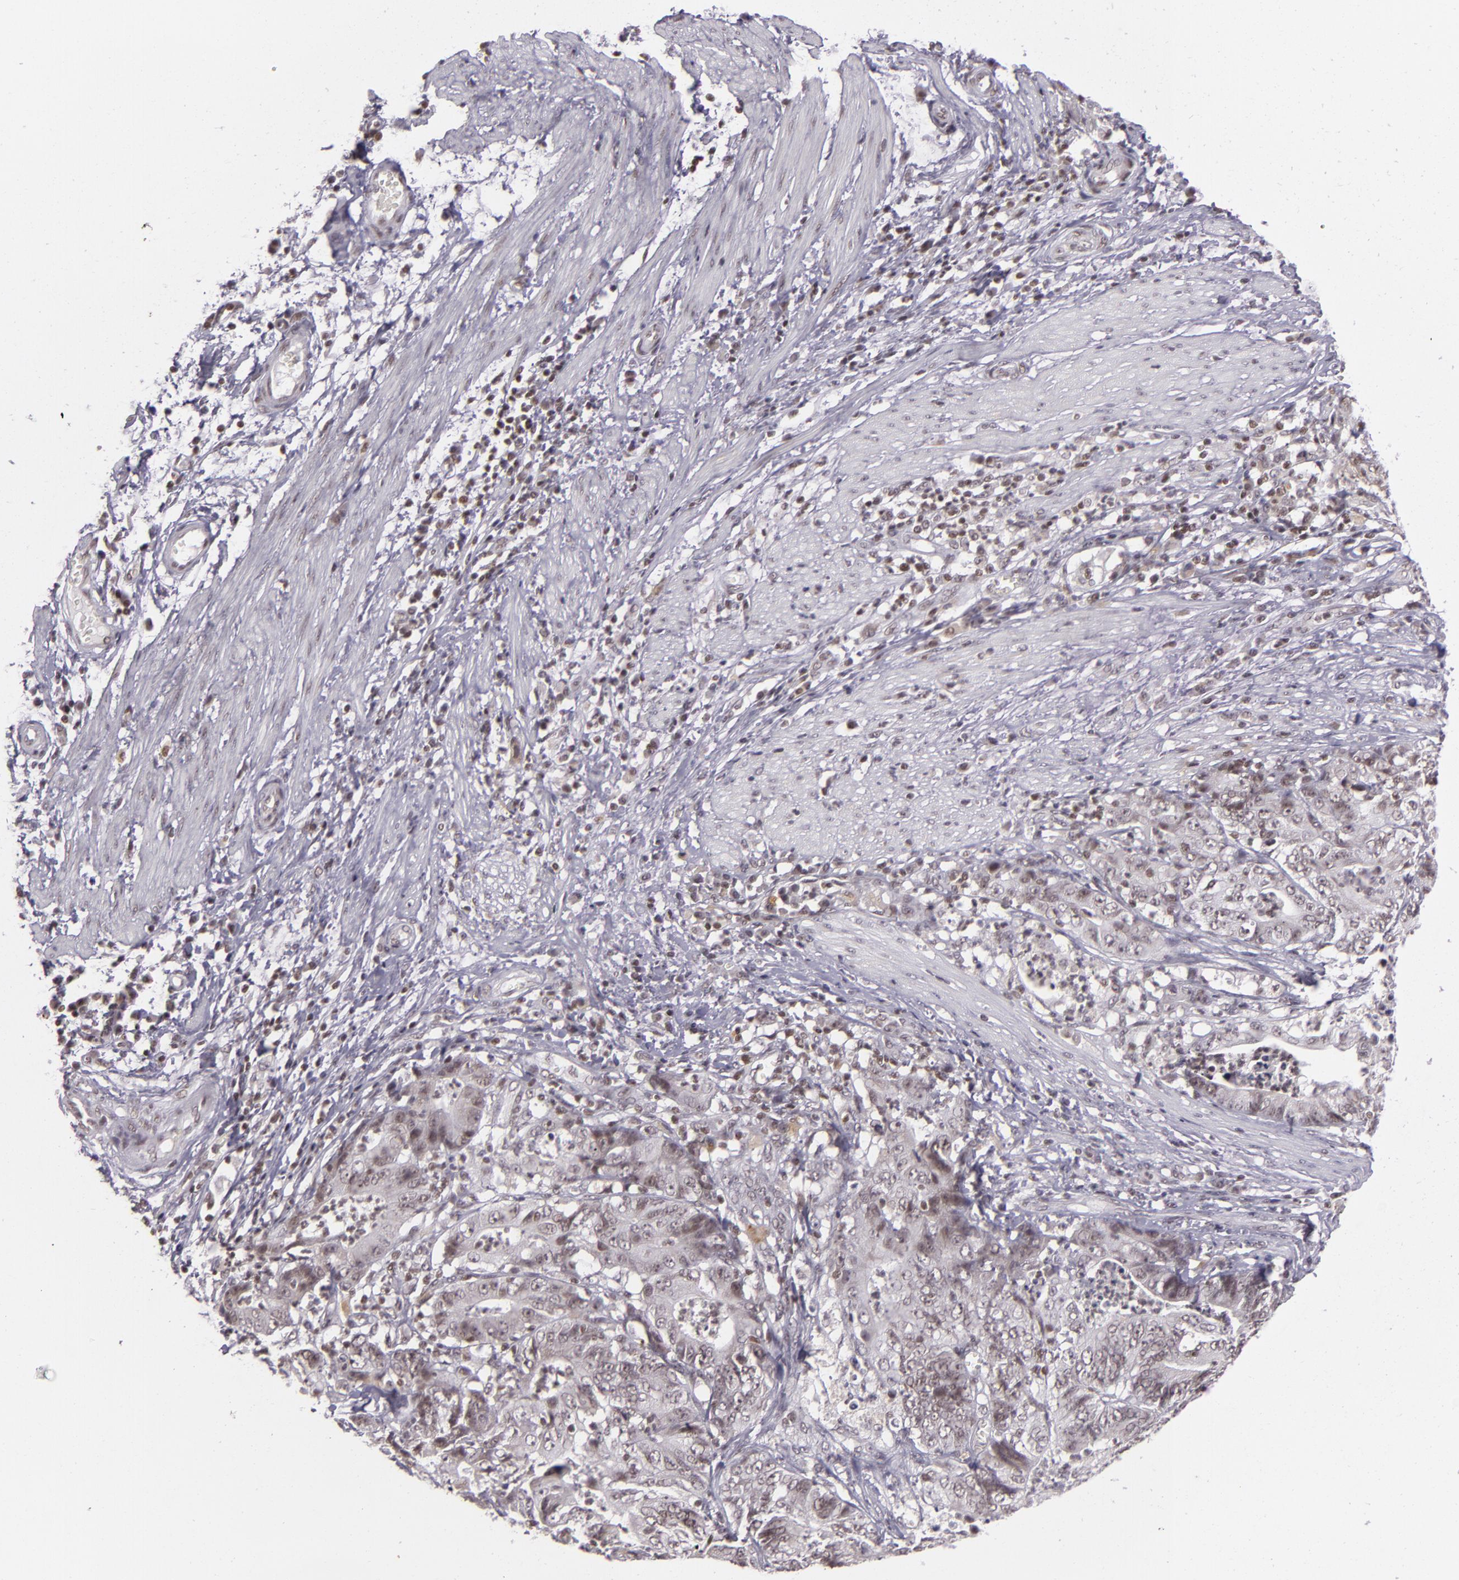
{"staining": {"intensity": "weak", "quantity": "25%-75%", "location": "nuclear"}, "tissue": "stomach cancer", "cell_type": "Tumor cells", "image_type": "cancer", "snomed": [{"axis": "morphology", "description": "Adenocarcinoma, NOS"}, {"axis": "topography", "description": "Stomach, lower"}], "caption": "Tumor cells exhibit low levels of weak nuclear positivity in approximately 25%-75% of cells in stomach cancer (adenocarcinoma).", "gene": "ZFX", "patient": {"sex": "female", "age": 86}}